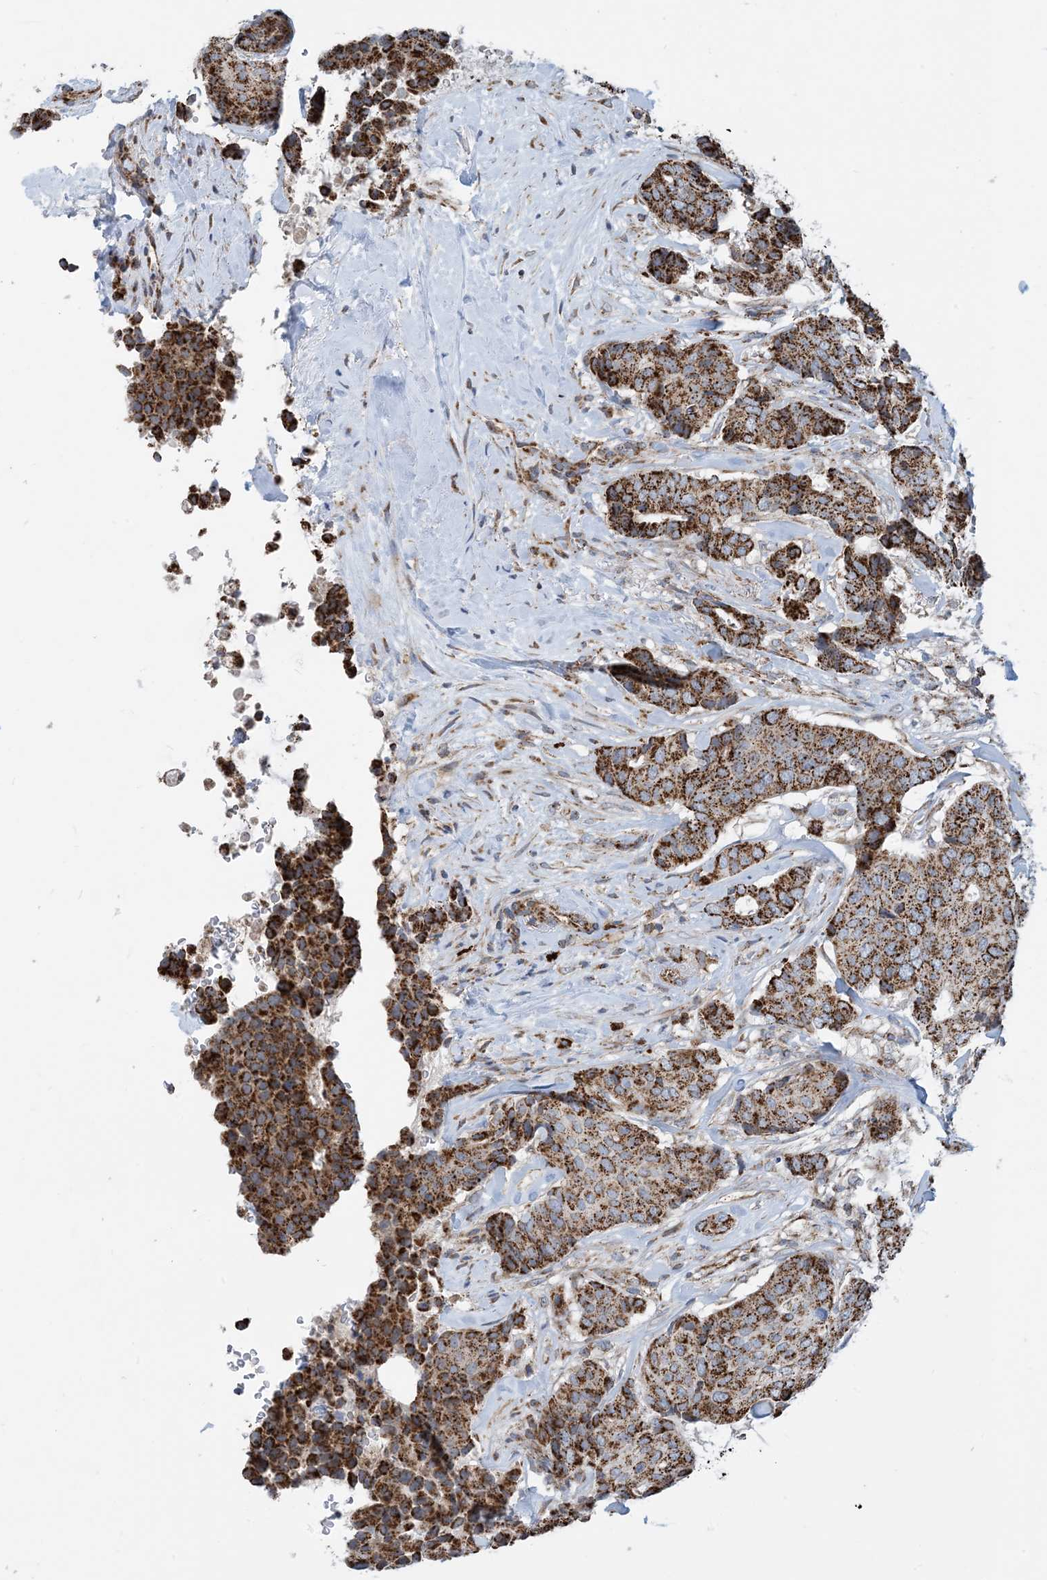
{"staining": {"intensity": "strong", "quantity": ">75%", "location": "cytoplasmic/membranous"}, "tissue": "breast cancer", "cell_type": "Tumor cells", "image_type": "cancer", "snomed": [{"axis": "morphology", "description": "Duct carcinoma"}, {"axis": "topography", "description": "Breast"}], "caption": "Breast invasive ductal carcinoma was stained to show a protein in brown. There is high levels of strong cytoplasmic/membranous expression in about >75% of tumor cells. (Brightfield microscopy of DAB IHC at high magnification).", "gene": "PCDHGA1", "patient": {"sex": "female", "age": 75}}